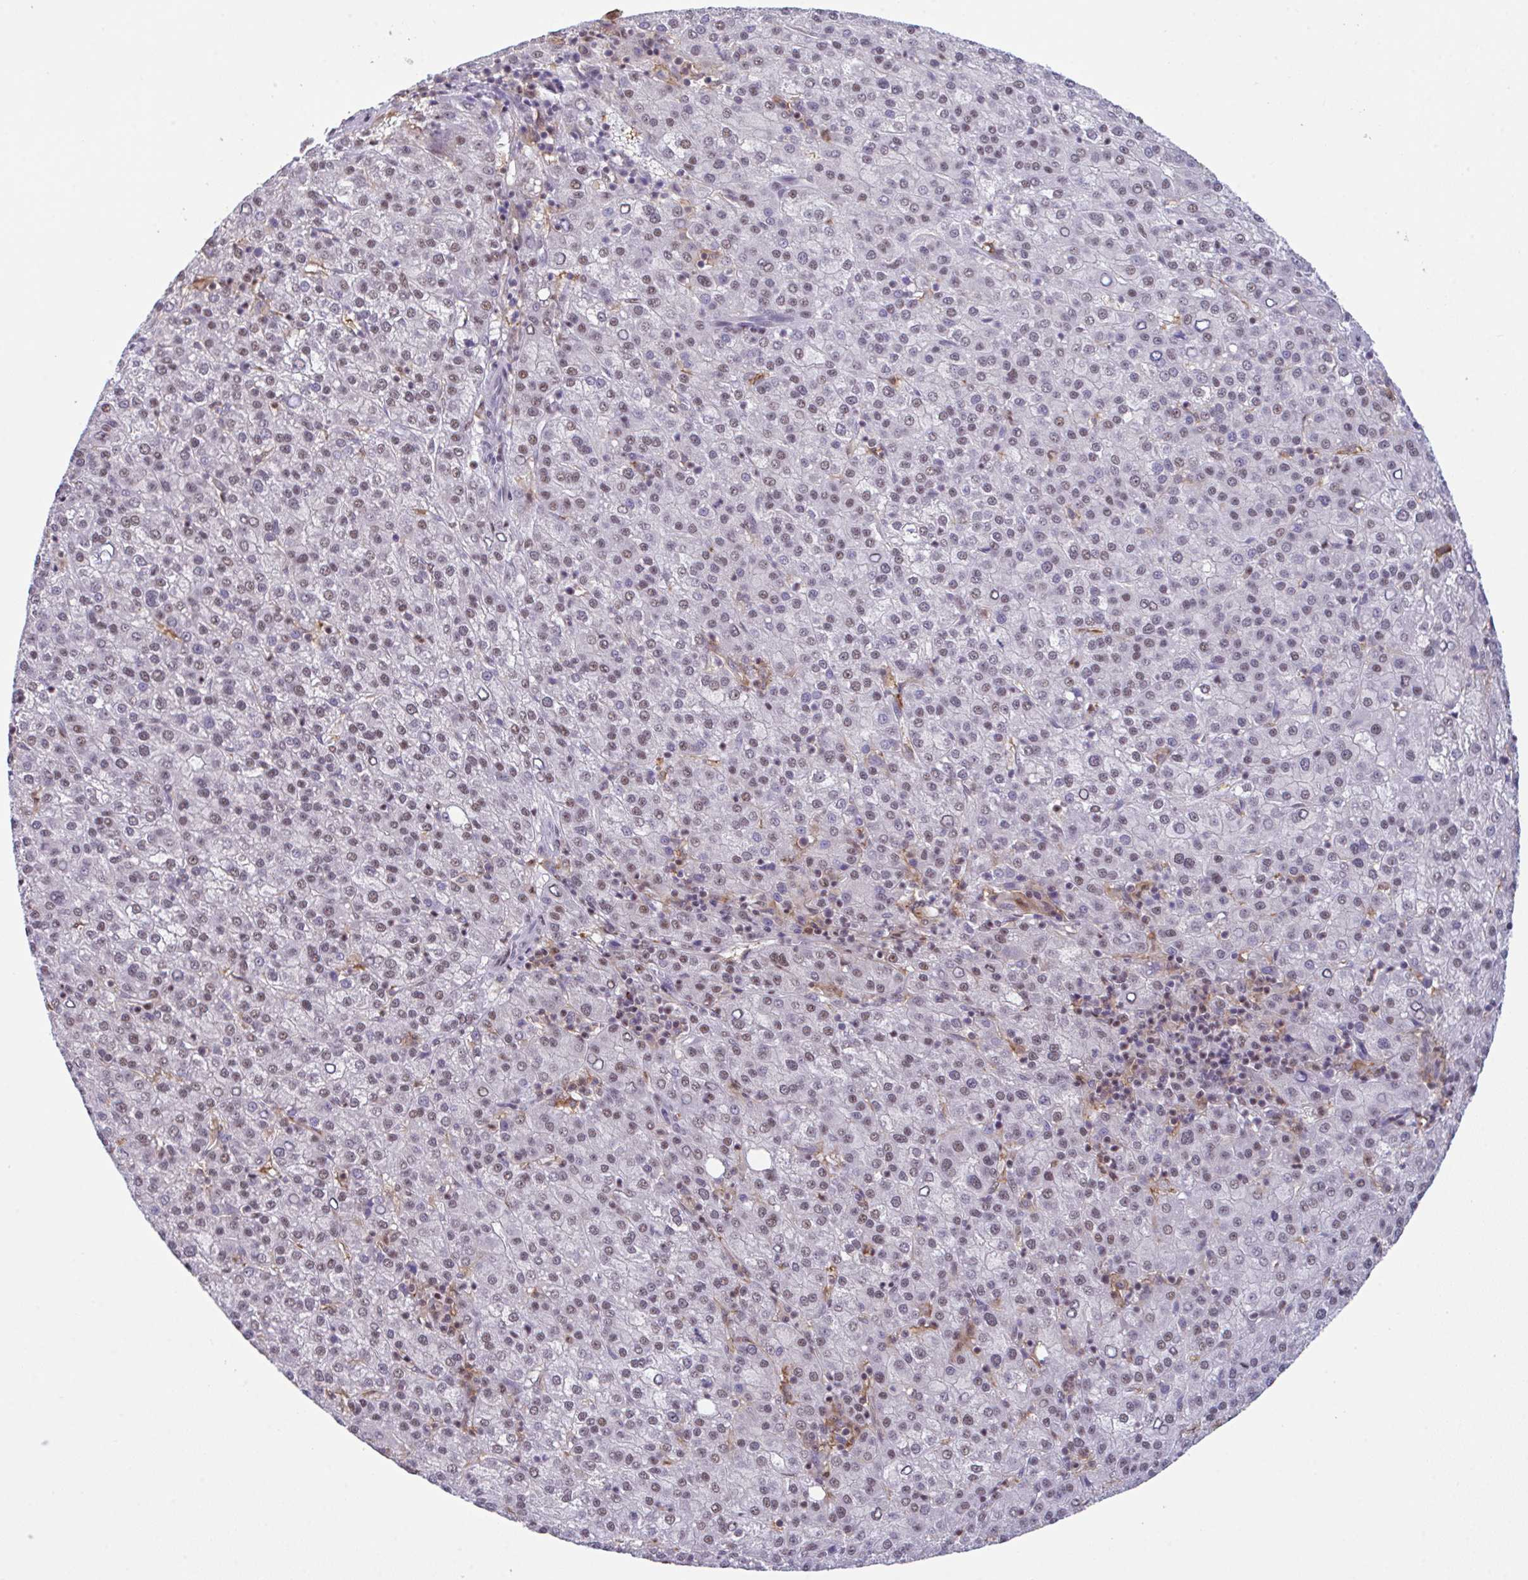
{"staining": {"intensity": "weak", "quantity": ">75%", "location": "nuclear"}, "tissue": "liver cancer", "cell_type": "Tumor cells", "image_type": "cancer", "snomed": [{"axis": "morphology", "description": "Carcinoma, Hepatocellular, NOS"}, {"axis": "topography", "description": "Liver"}], "caption": "This is a micrograph of IHC staining of liver cancer, which shows weak positivity in the nuclear of tumor cells.", "gene": "OR6K3", "patient": {"sex": "female", "age": 58}}